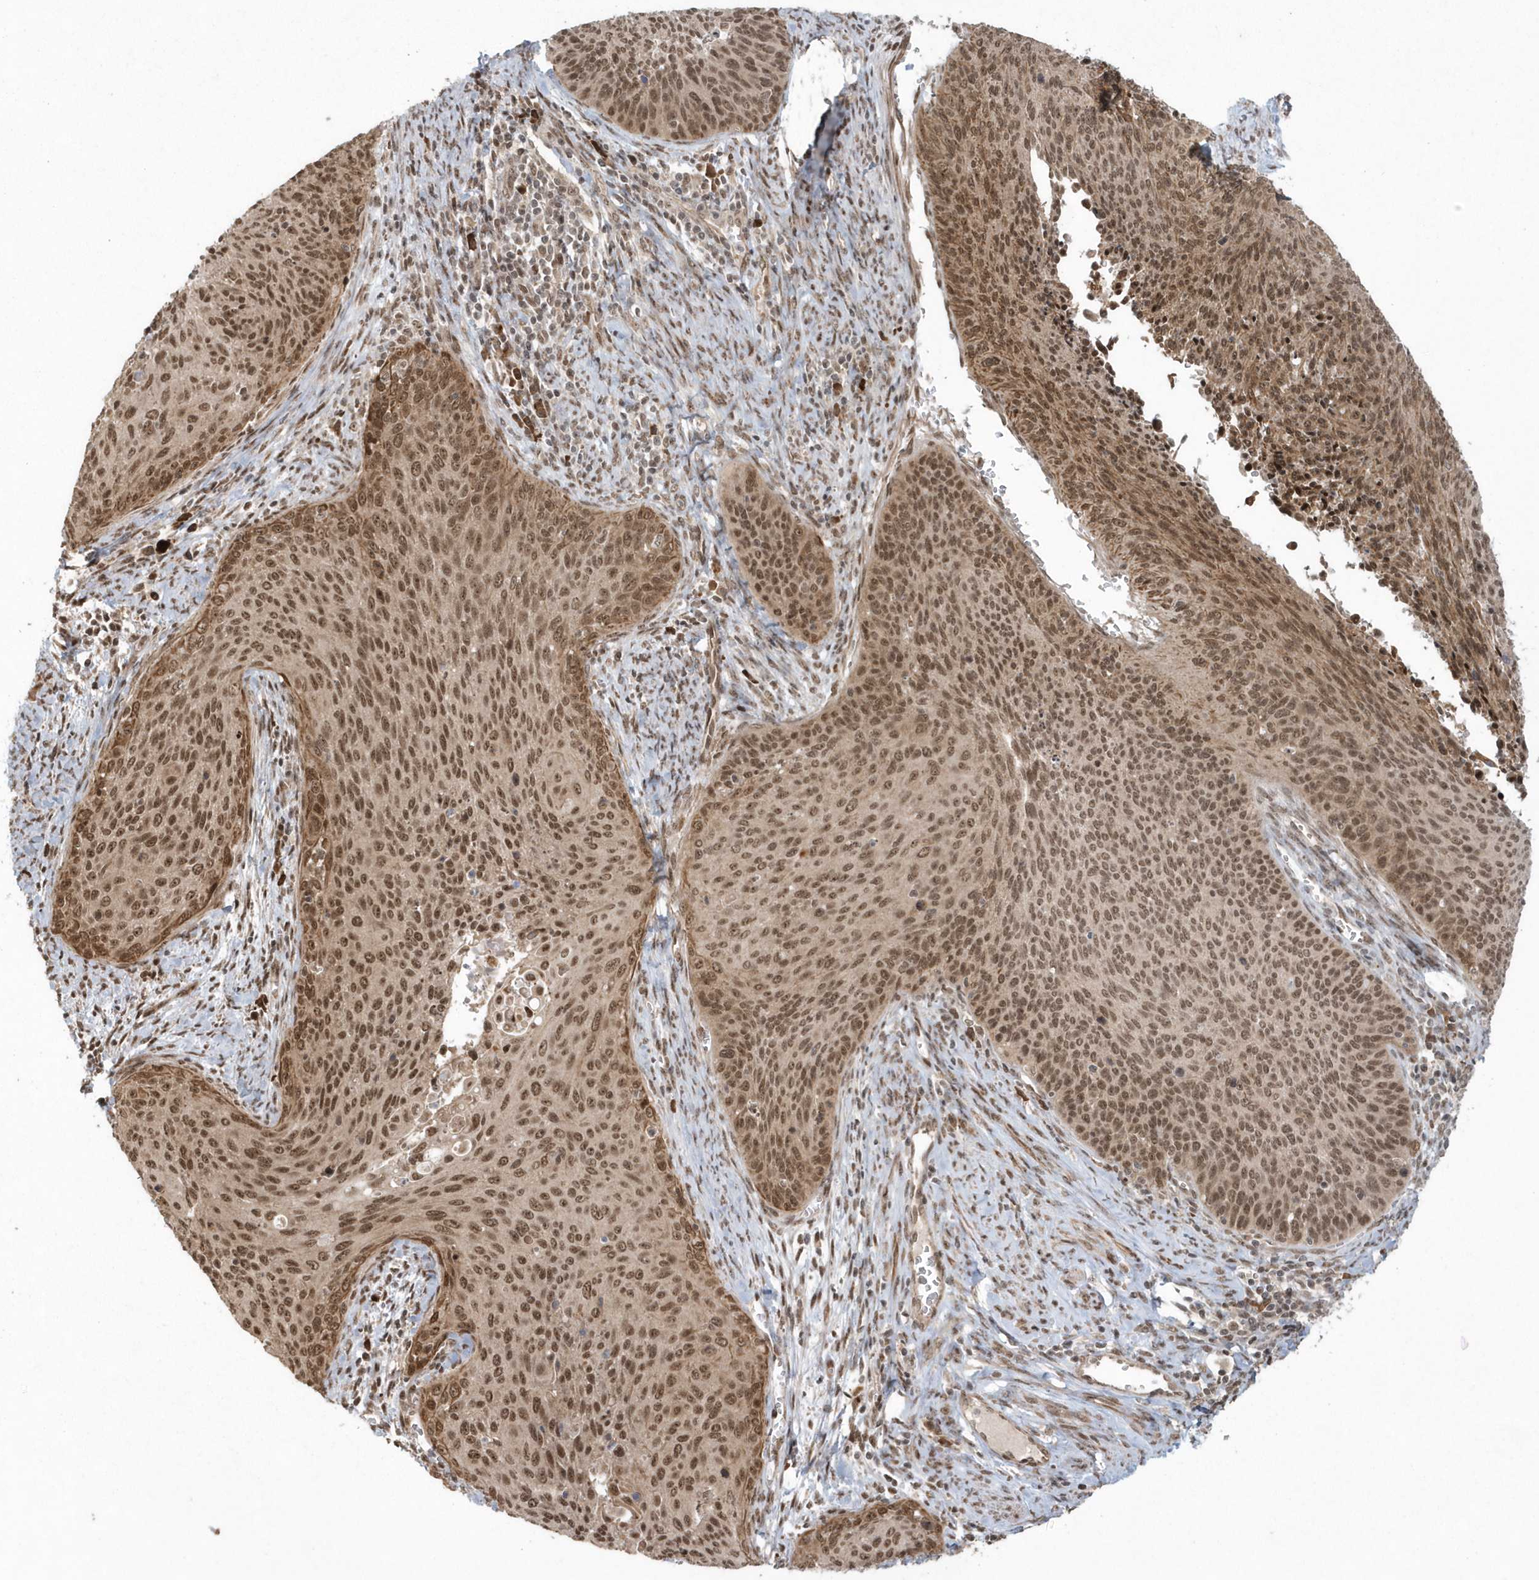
{"staining": {"intensity": "moderate", "quantity": ">75%", "location": "cytoplasmic/membranous,nuclear"}, "tissue": "cervical cancer", "cell_type": "Tumor cells", "image_type": "cancer", "snomed": [{"axis": "morphology", "description": "Squamous cell carcinoma, NOS"}, {"axis": "topography", "description": "Cervix"}], "caption": "Immunohistochemistry (IHC) (DAB) staining of human cervical cancer shows moderate cytoplasmic/membranous and nuclear protein expression in about >75% of tumor cells.", "gene": "EPB41L4A", "patient": {"sex": "female", "age": 55}}